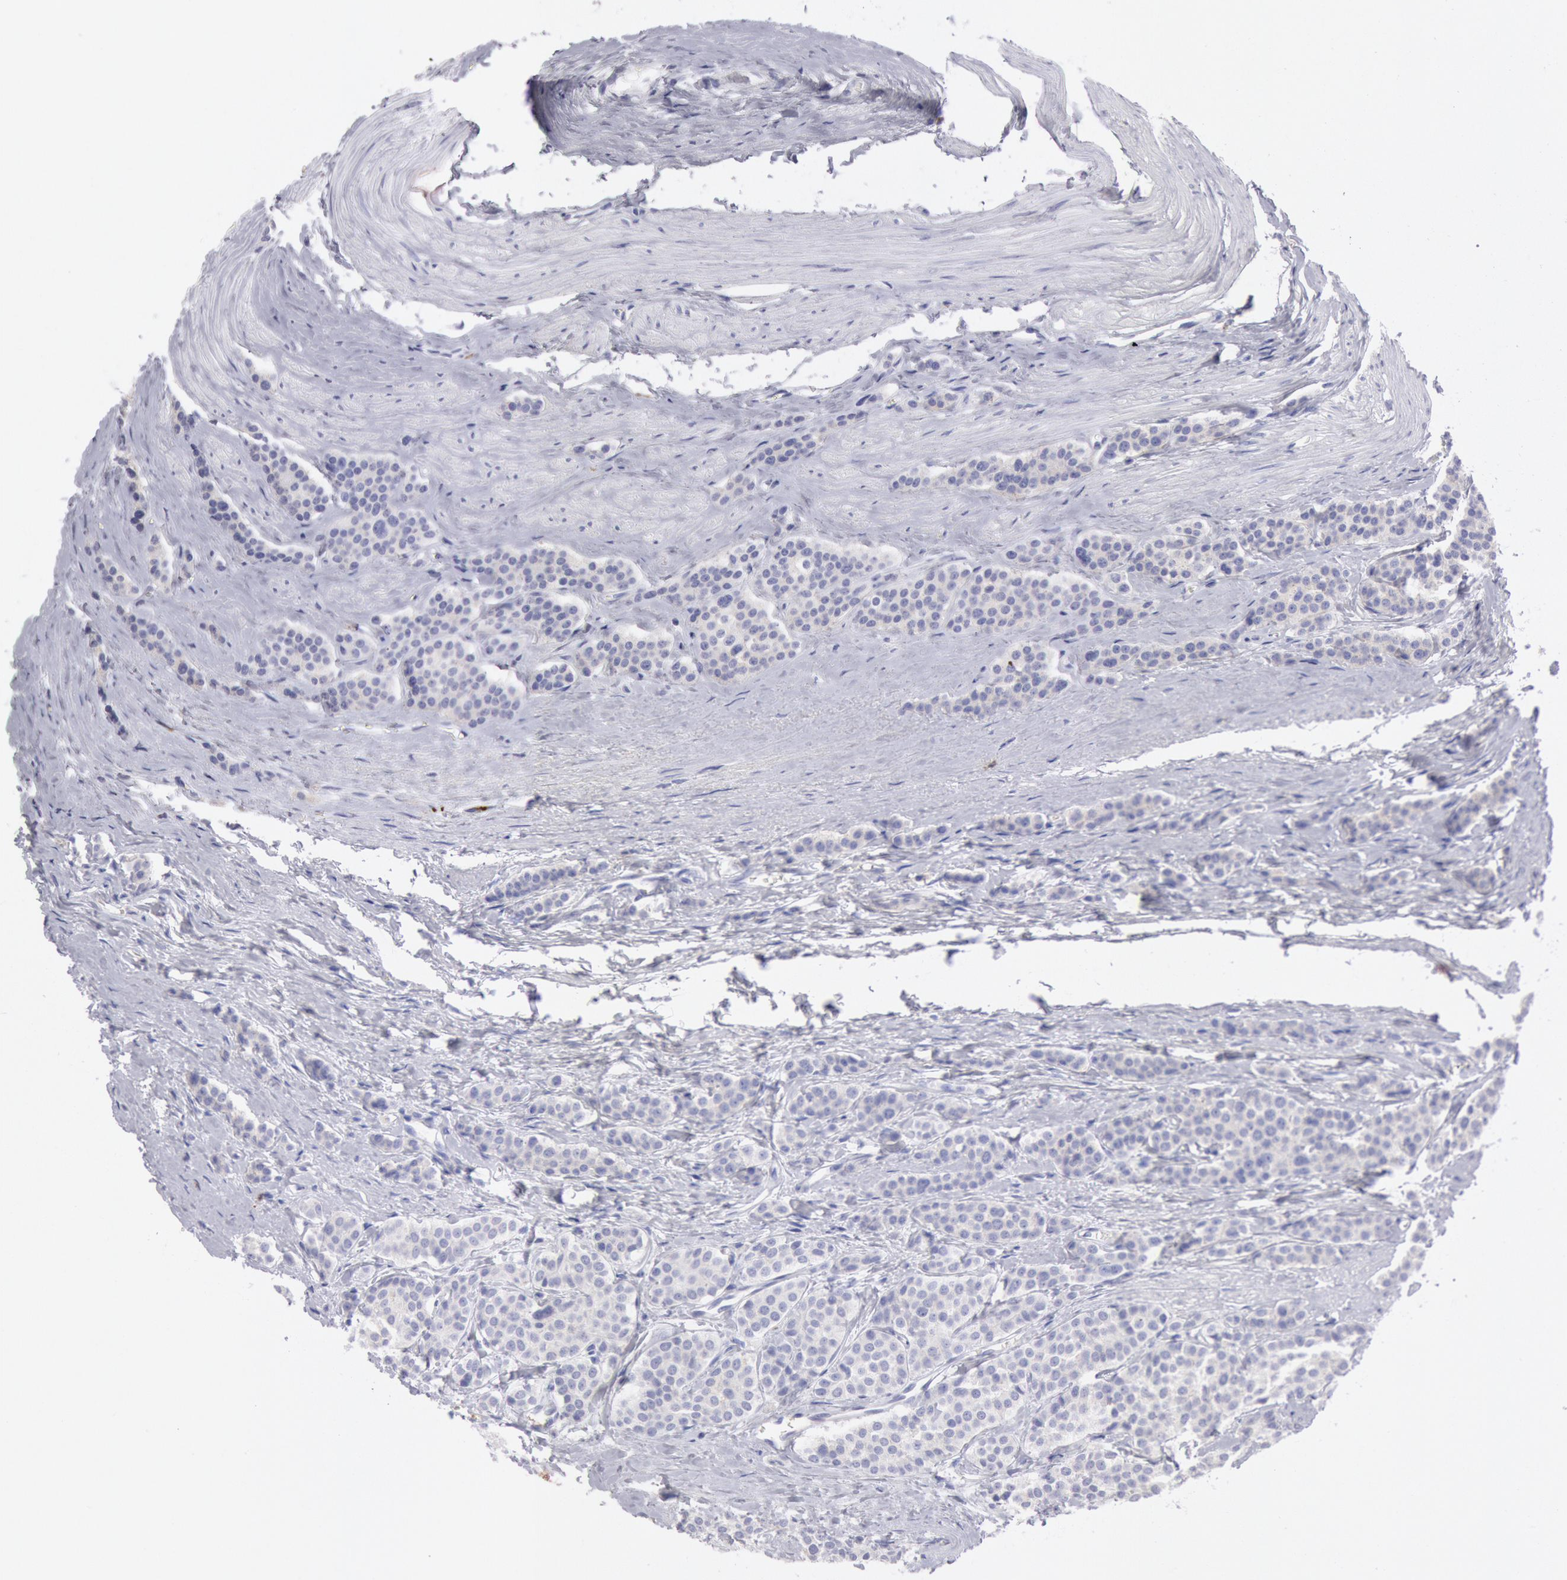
{"staining": {"intensity": "negative", "quantity": "none", "location": "none"}, "tissue": "carcinoid", "cell_type": "Tumor cells", "image_type": "cancer", "snomed": [{"axis": "morphology", "description": "Carcinoid, malignant, NOS"}, {"axis": "topography", "description": "Small intestine"}], "caption": "Carcinoid (malignant) was stained to show a protein in brown. There is no significant positivity in tumor cells.", "gene": "FCN1", "patient": {"sex": "male", "age": 60}}